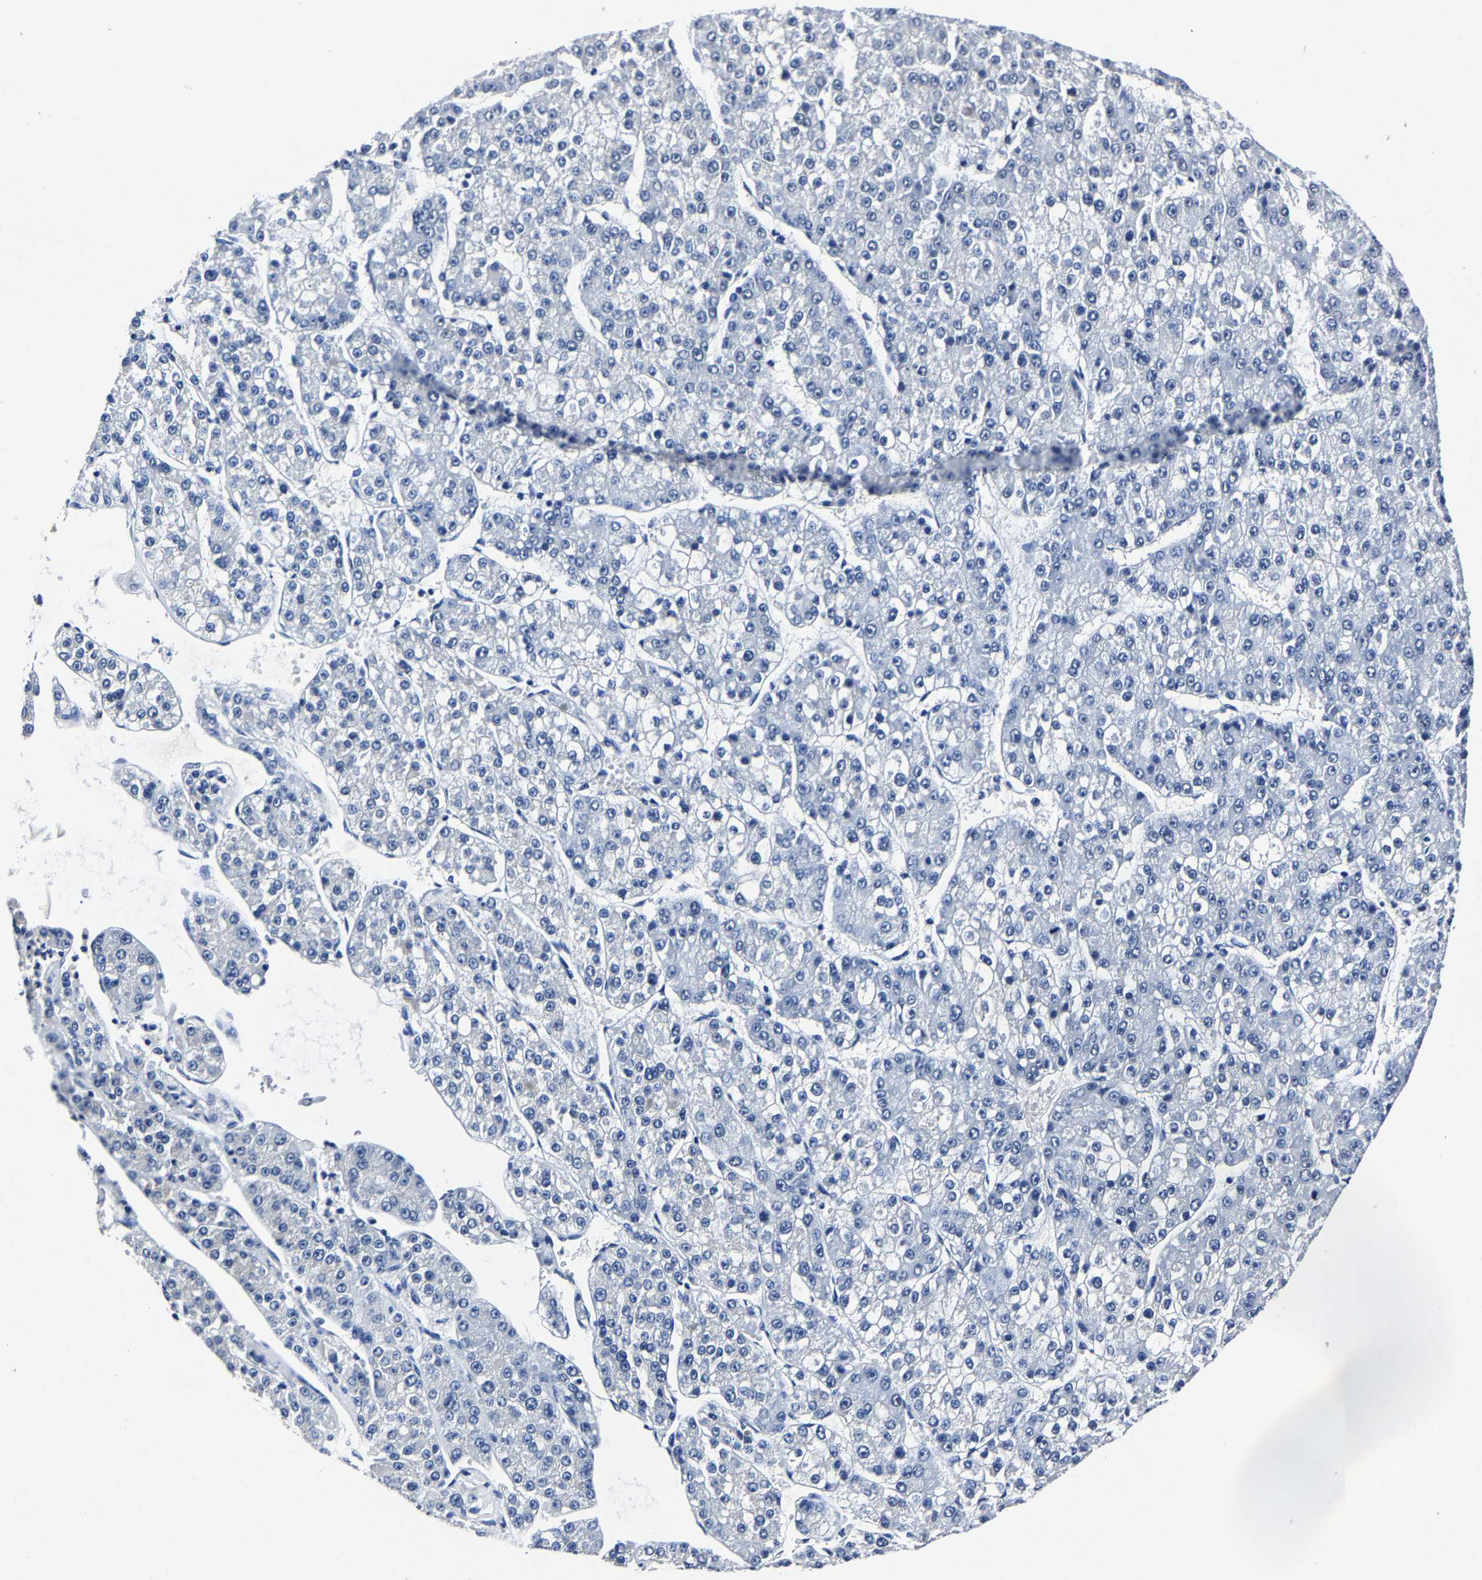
{"staining": {"intensity": "negative", "quantity": "none", "location": "none"}, "tissue": "liver cancer", "cell_type": "Tumor cells", "image_type": "cancer", "snomed": [{"axis": "morphology", "description": "Carcinoma, Hepatocellular, NOS"}, {"axis": "topography", "description": "Liver"}], "caption": "The histopathology image reveals no staining of tumor cells in liver cancer (hepatocellular carcinoma).", "gene": "RBM45", "patient": {"sex": "female", "age": 73}}